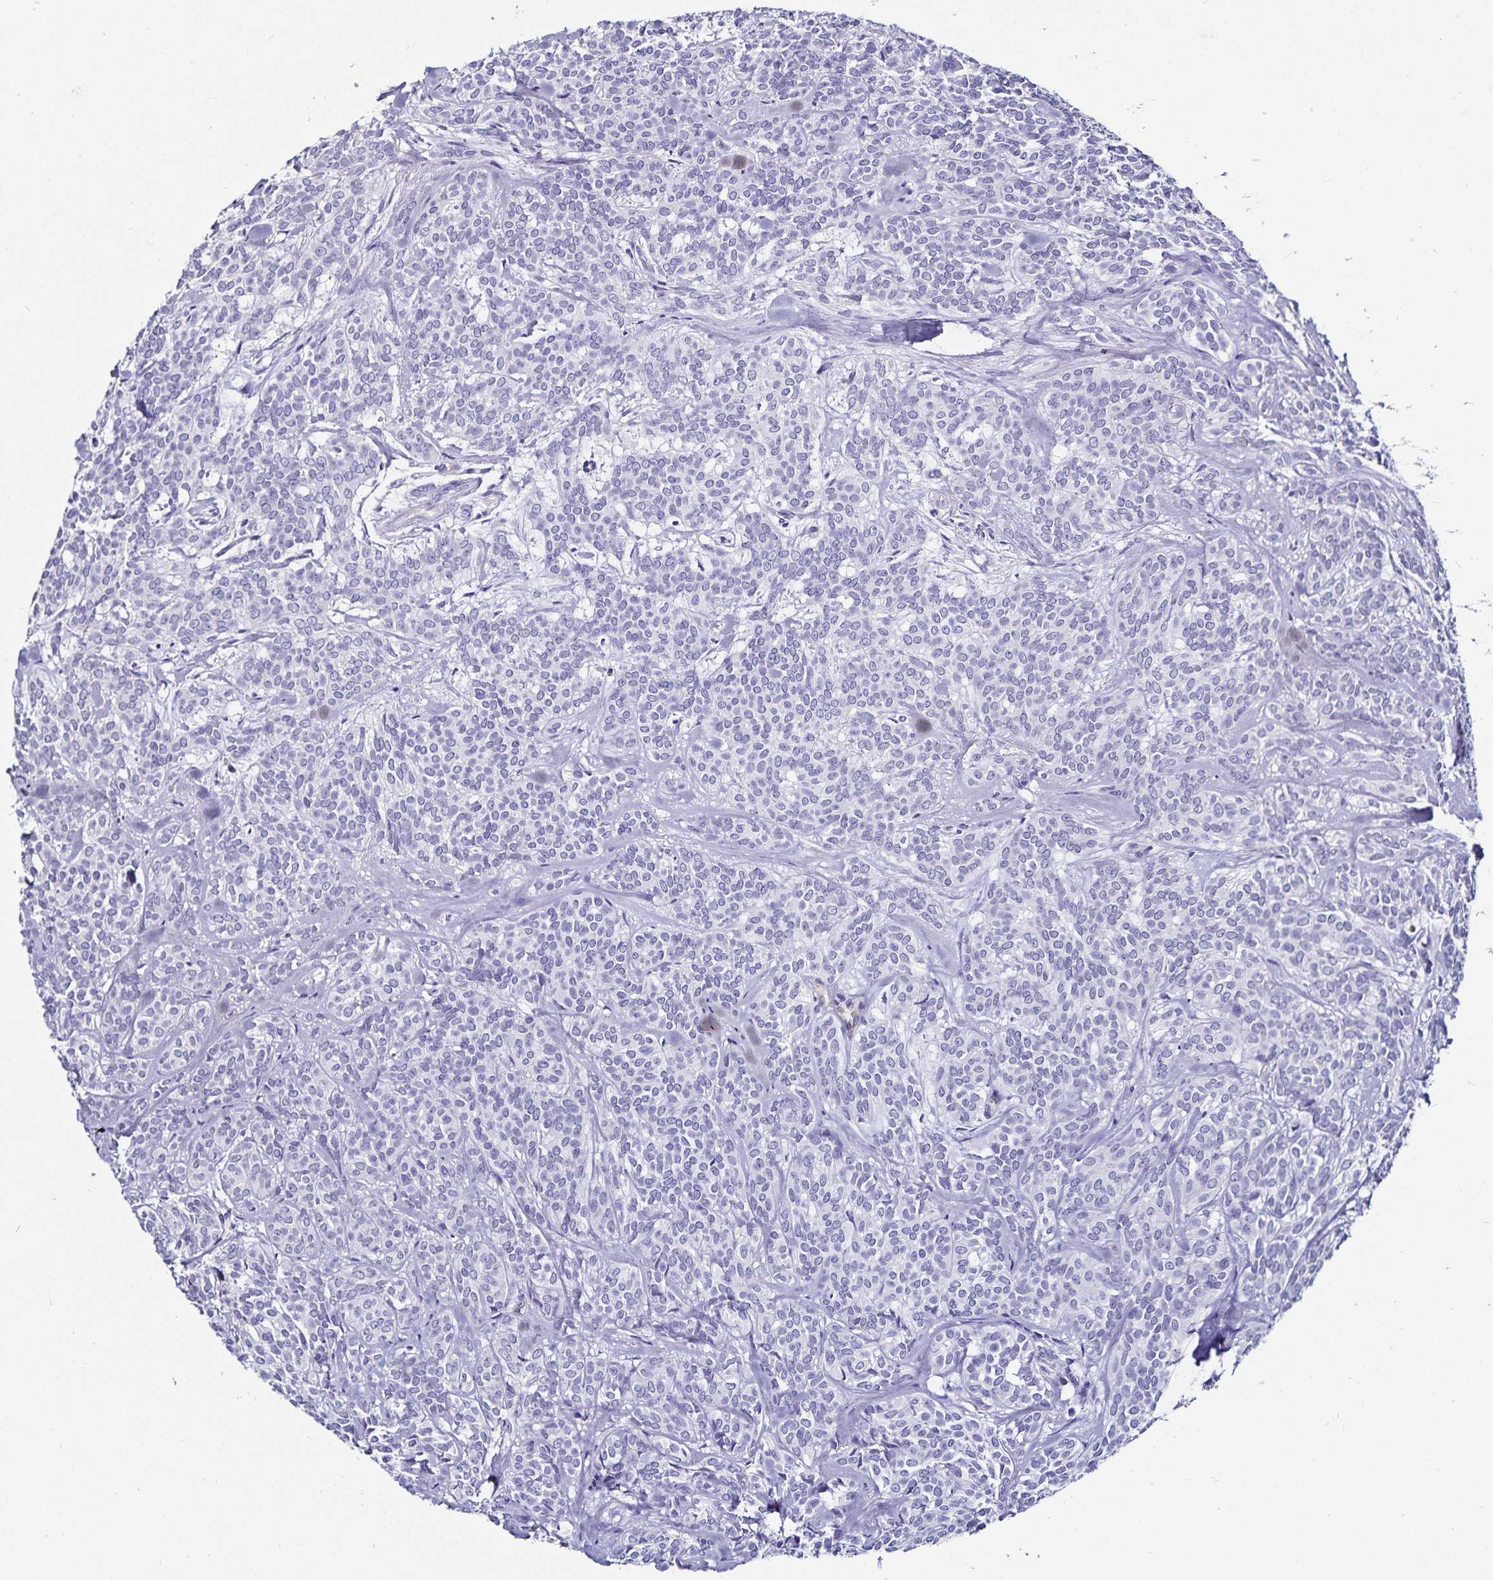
{"staining": {"intensity": "negative", "quantity": "none", "location": "none"}, "tissue": "head and neck cancer", "cell_type": "Tumor cells", "image_type": "cancer", "snomed": [{"axis": "morphology", "description": "Adenocarcinoma, NOS"}, {"axis": "topography", "description": "Head-Neck"}], "caption": "The micrograph exhibits no staining of tumor cells in adenocarcinoma (head and neck).", "gene": "TSPAN7", "patient": {"sex": "female", "age": 57}}